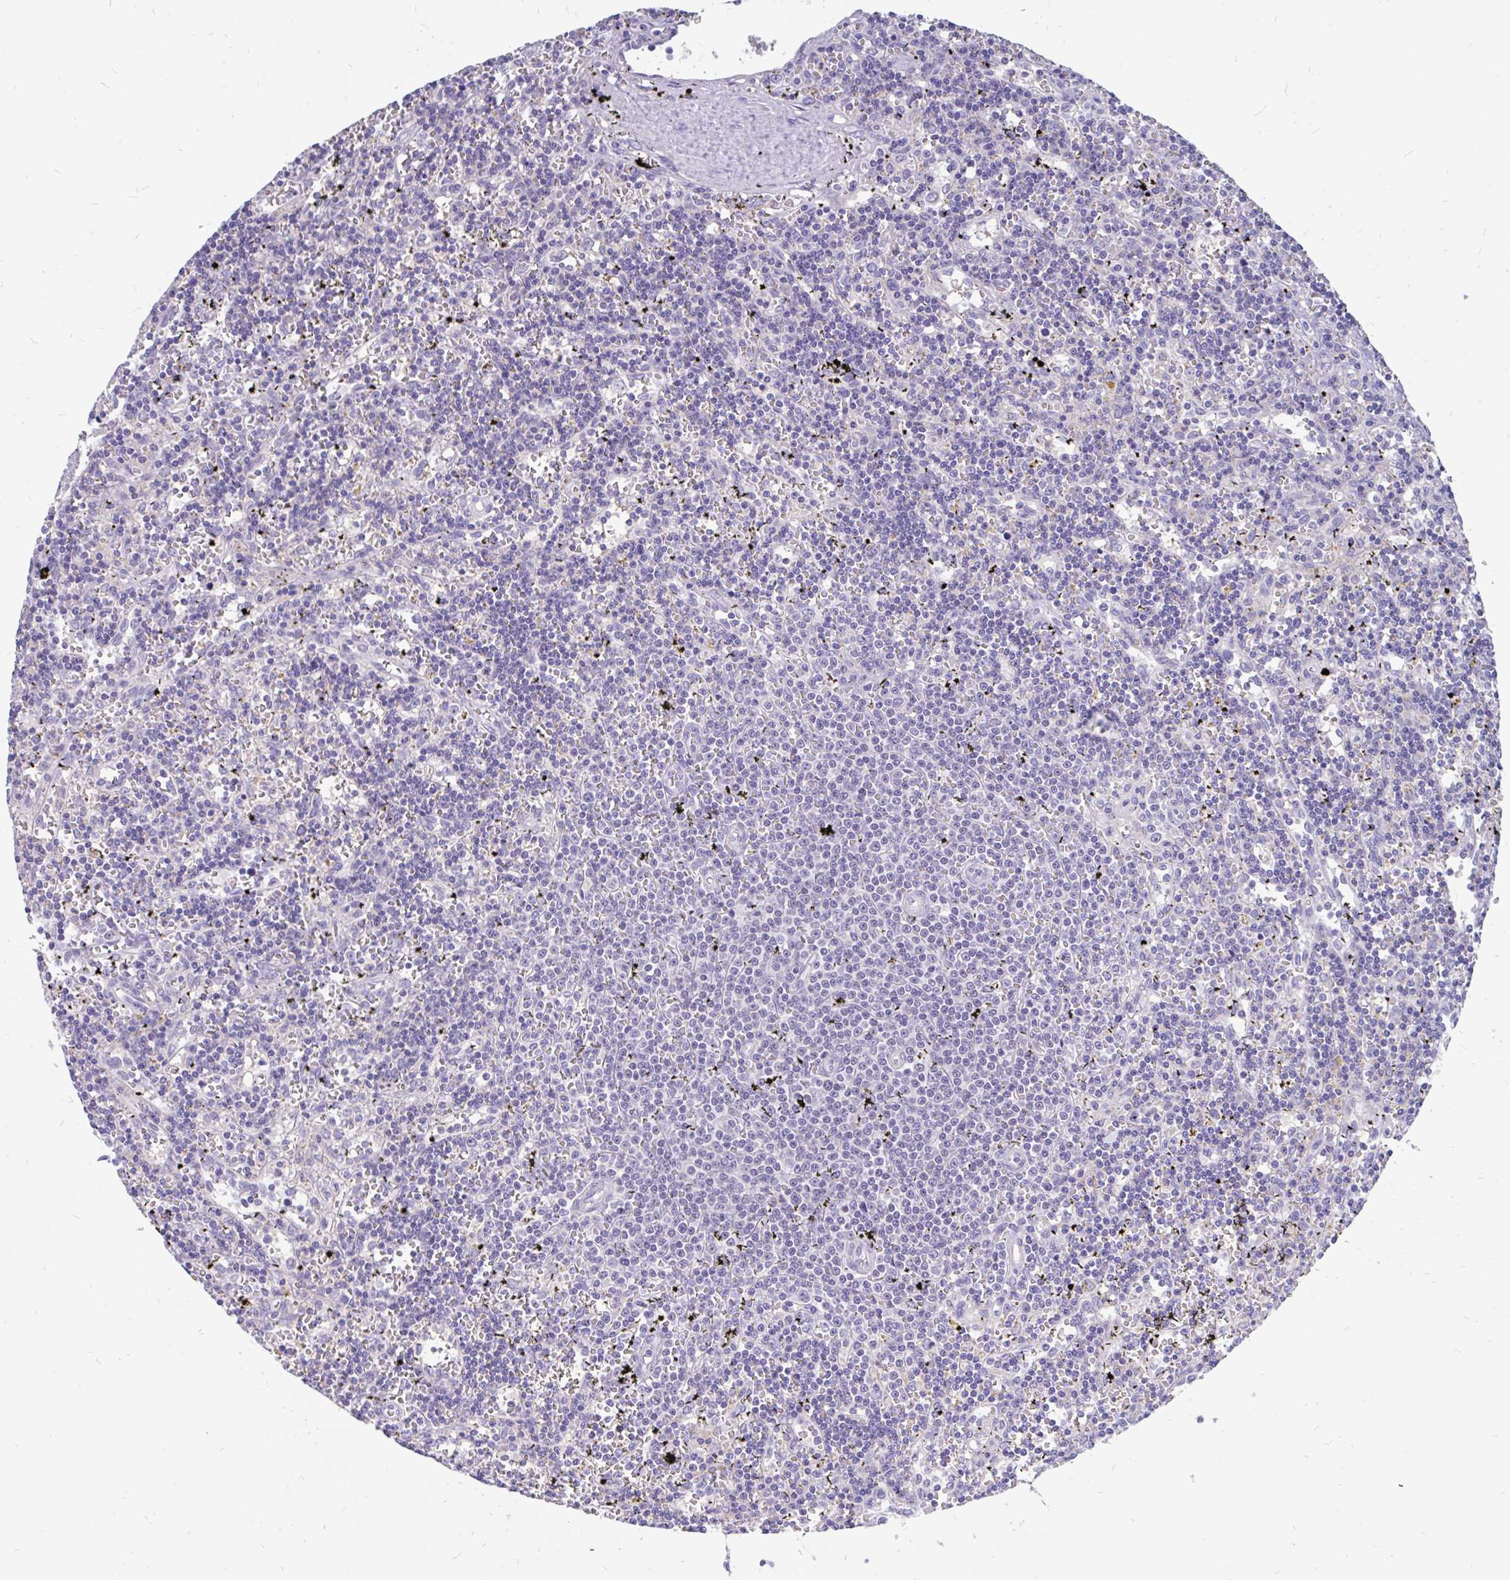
{"staining": {"intensity": "negative", "quantity": "none", "location": "none"}, "tissue": "lymphoma", "cell_type": "Tumor cells", "image_type": "cancer", "snomed": [{"axis": "morphology", "description": "Malignant lymphoma, non-Hodgkin's type, Low grade"}, {"axis": "topography", "description": "Spleen"}], "caption": "Tumor cells show no significant staining in malignant lymphoma, non-Hodgkin's type (low-grade). (Stains: DAB (3,3'-diaminobenzidine) IHC with hematoxylin counter stain, Microscopy: brightfield microscopy at high magnification).", "gene": "INTS5", "patient": {"sex": "male", "age": 60}}